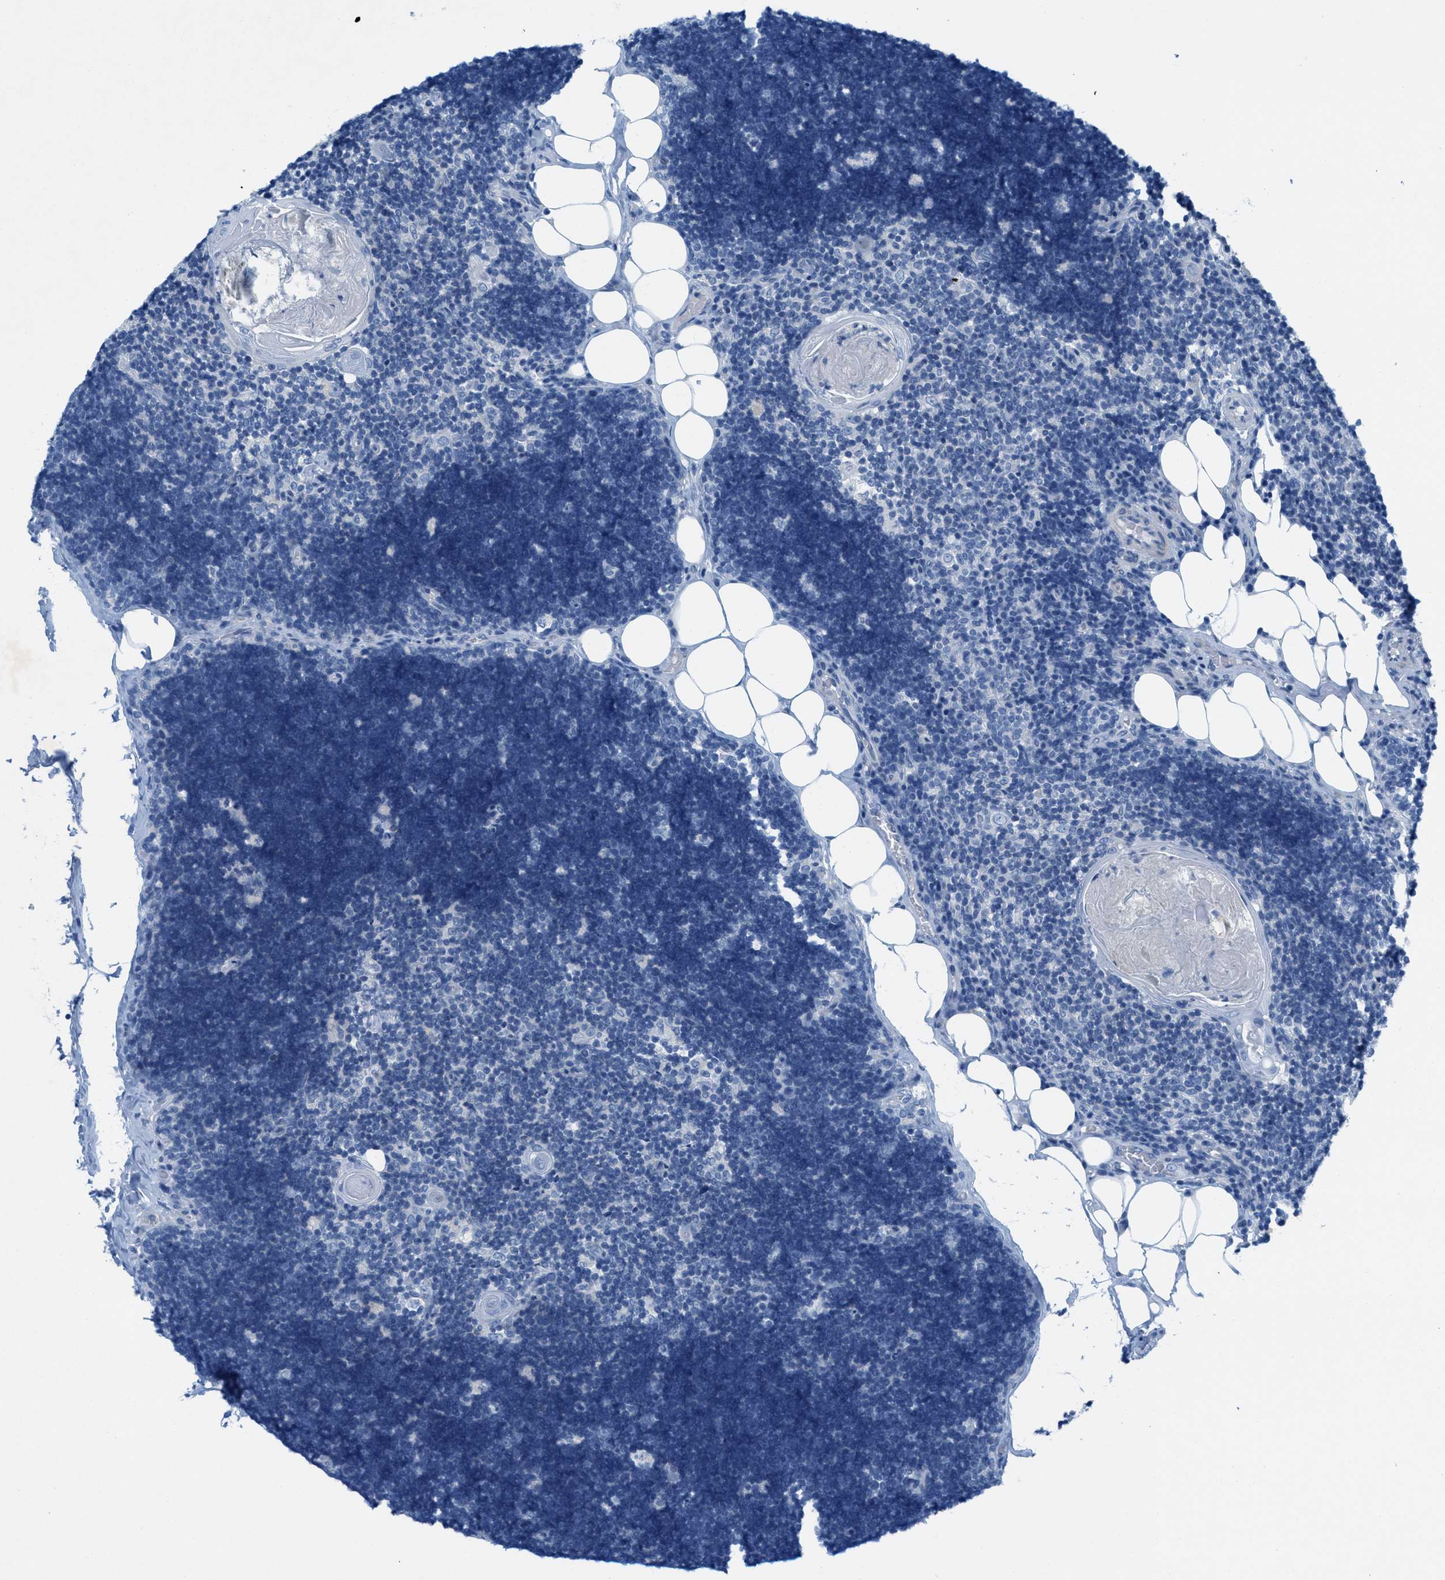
{"staining": {"intensity": "negative", "quantity": "none", "location": "none"}, "tissue": "lymph node", "cell_type": "Germinal center cells", "image_type": "normal", "snomed": [{"axis": "morphology", "description": "Normal tissue, NOS"}, {"axis": "topography", "description": "Lymph node"}], "caption": "Human lymph node stained for a protein using immunohistochemistry displays no staining in germinal center cells.", "gene": "GALNT17", "patient": {"sex": "male", "age": 33}}